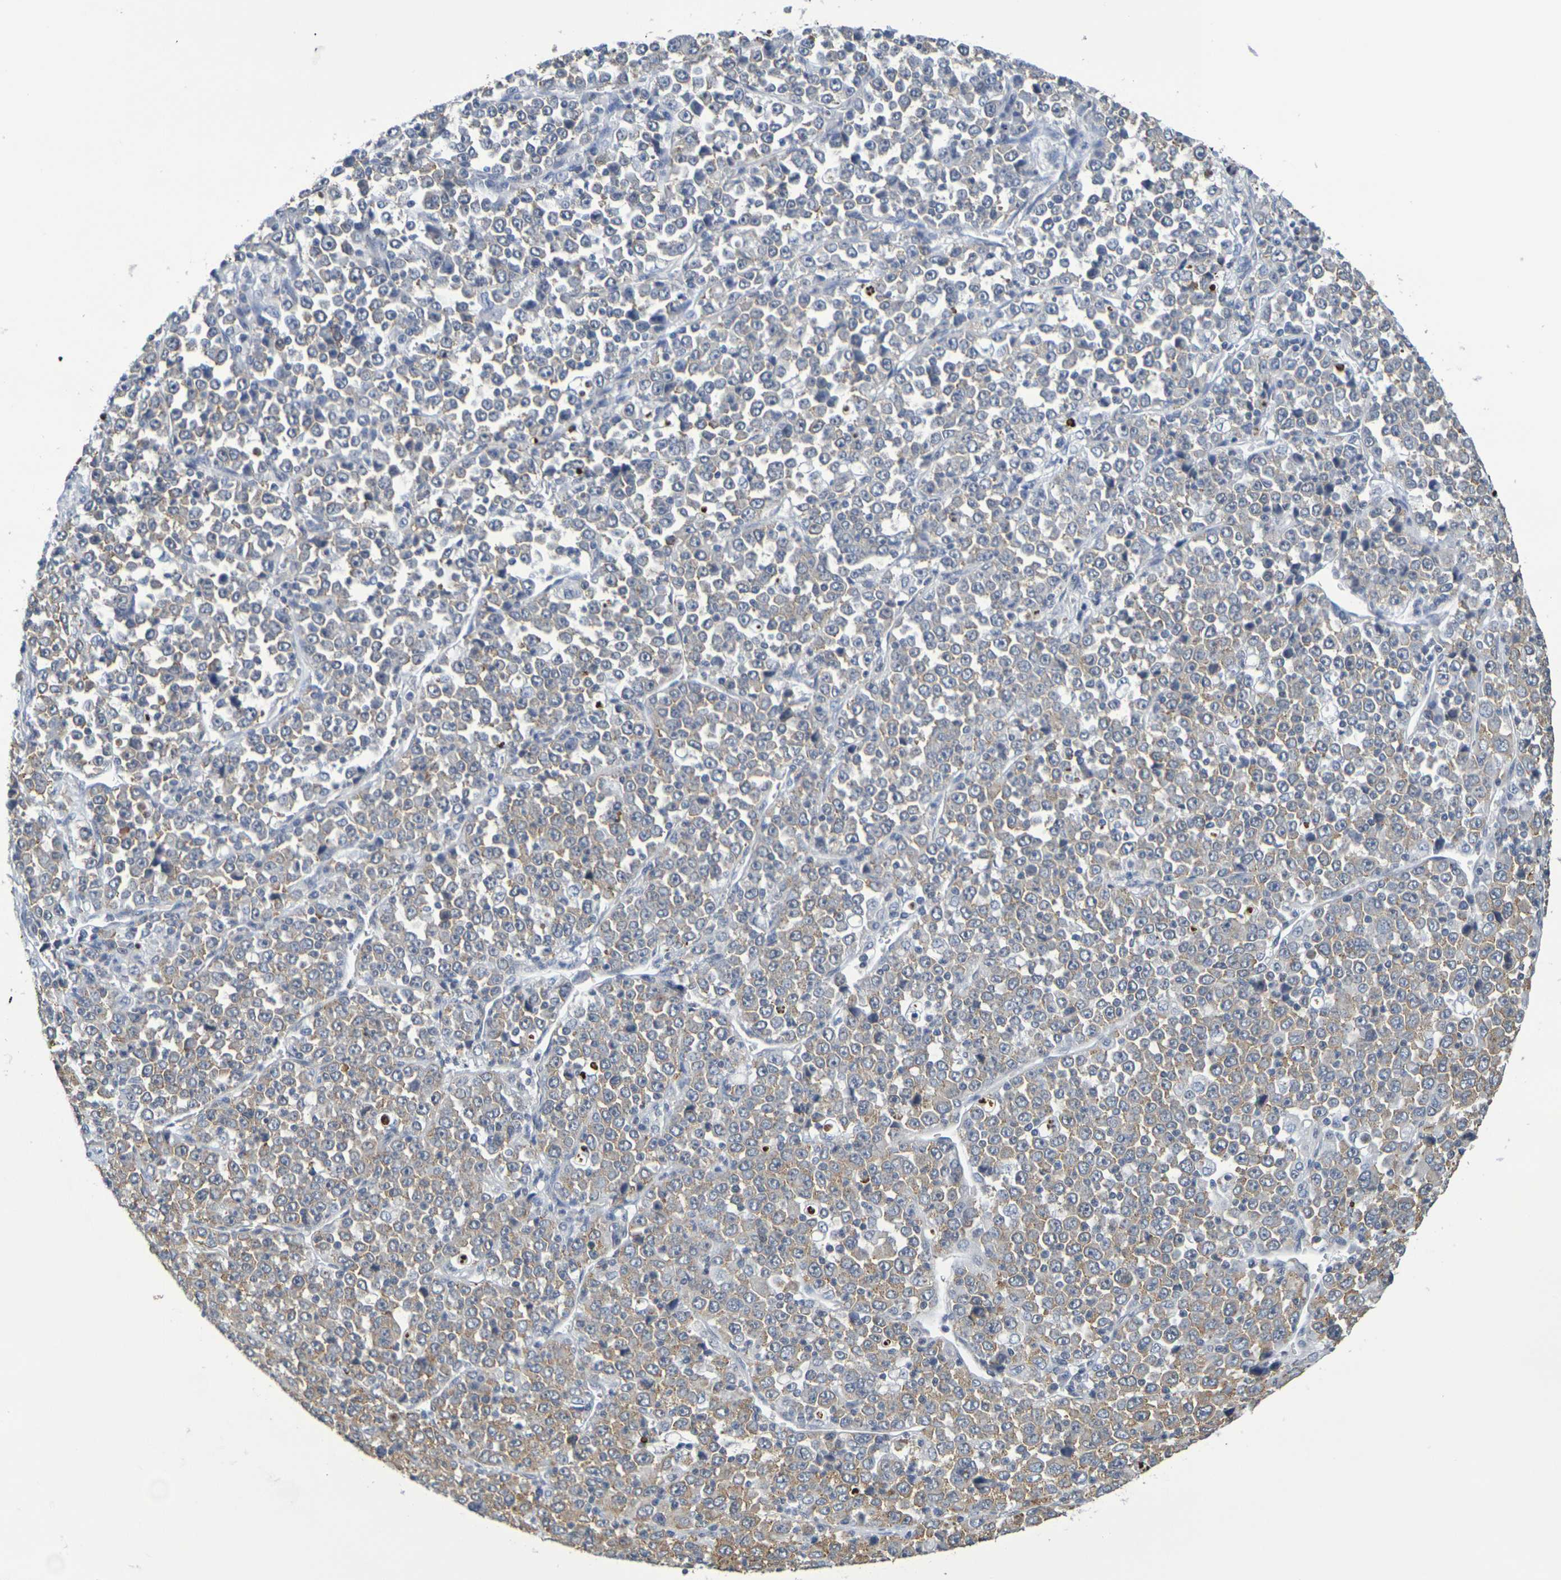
{"staining": {"intensity": "moderate", "quantity": ">75%", "location": "cytoplasmic/membranous"}, "tissue": "stomach cancer", "cell_type": "Tumor cells", "image_type": "cancer", "snomed": [{"axis": "morphology", "description": "Normal tissue, NOS"}, {"axis": "morphology", "description": "Adenocarcinoma, NOS"}, {"axis": "topography", "description": "Stomach, upper"}, {"axis": "topography", "description": "Stomach"}], "caption": "Stomach cancer tissue displays moderate cytoplasmic/membranous expression in about >75% of tumor cells, visualized by immunohistochemistry.", "gene": "CHRNB1", "patient": {"sex": "male", "age": 59}}